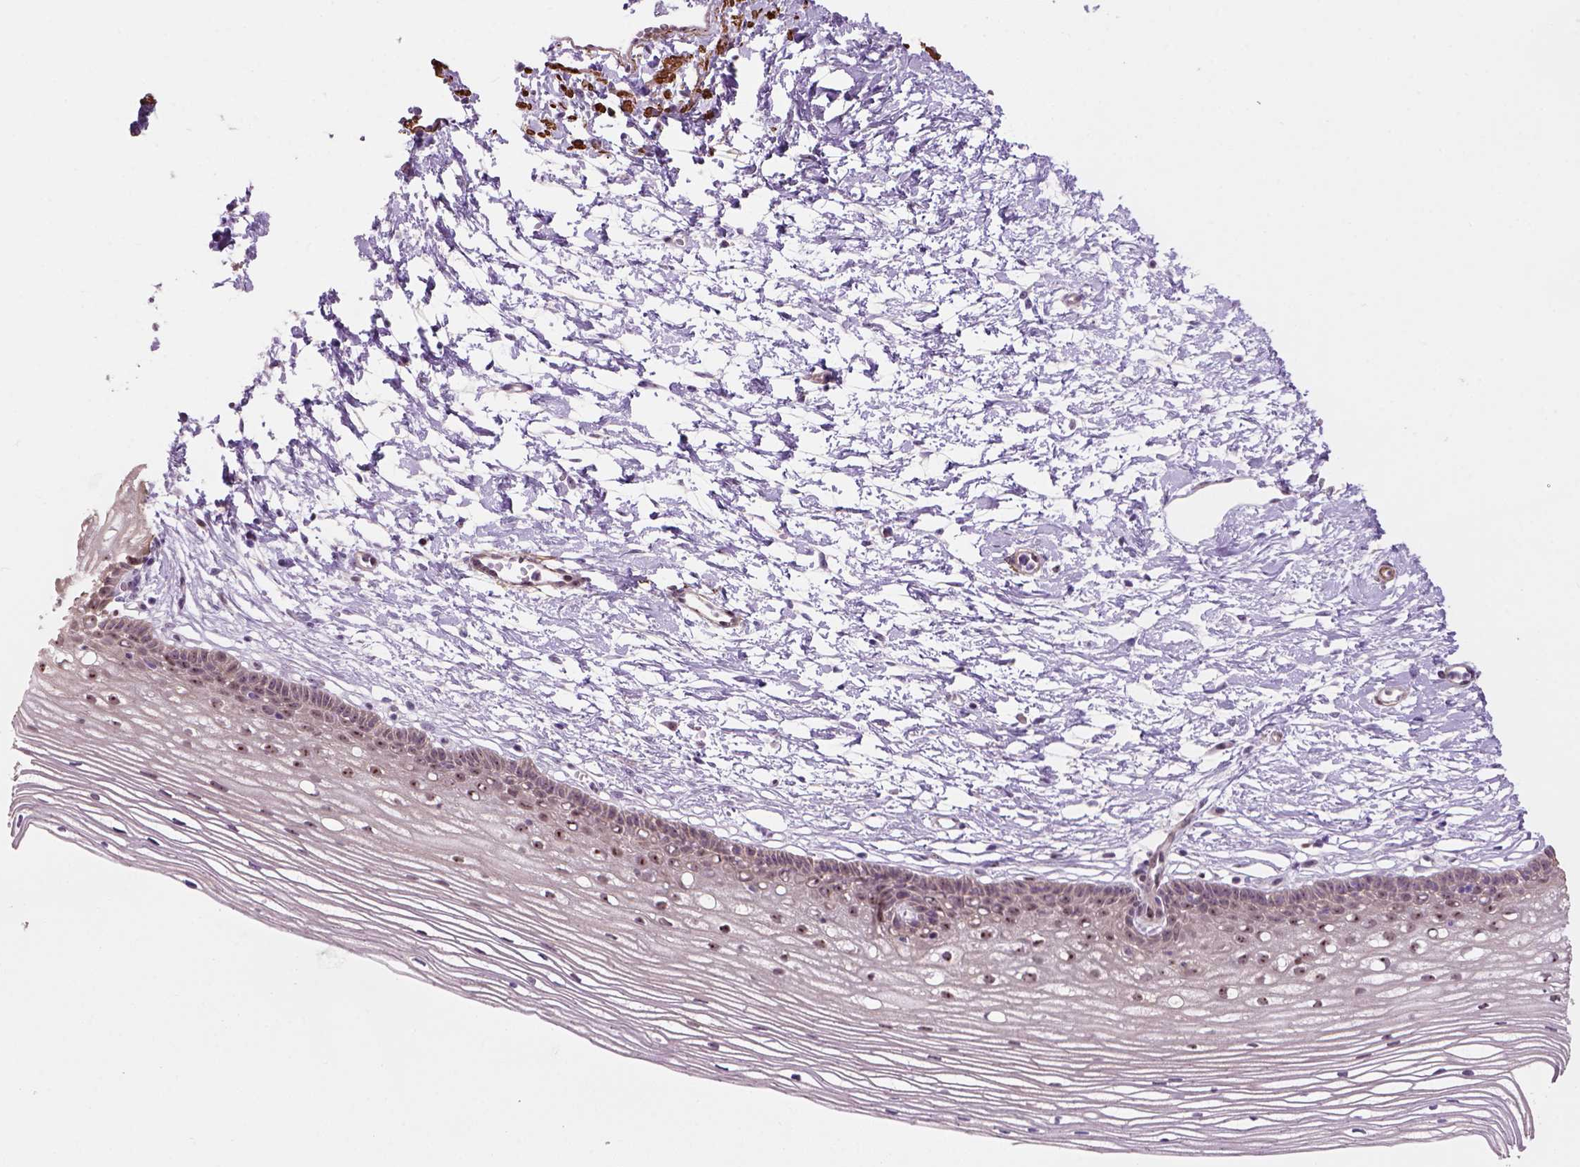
{"staining": {"intensity": "negative", "quantity": "none", "location": "none"}, "tissue": "cervix", "cell_type": "Glandular cells", "image_type": "normal", "snomed": [{"axis": "morphology", "description": "Normal tissue, NOS"}, {"axis": "topography", "description": "Cervix"}], "caption": "A high-resolution photomicrograph shows immunohistochemistry staining of unremarkable cervix, which demonstrates no significant positivity in glandular cells. Nuclei are stained in blue.", "gene": "RRS1", "patient": {"sex": "female", "age": 40}}